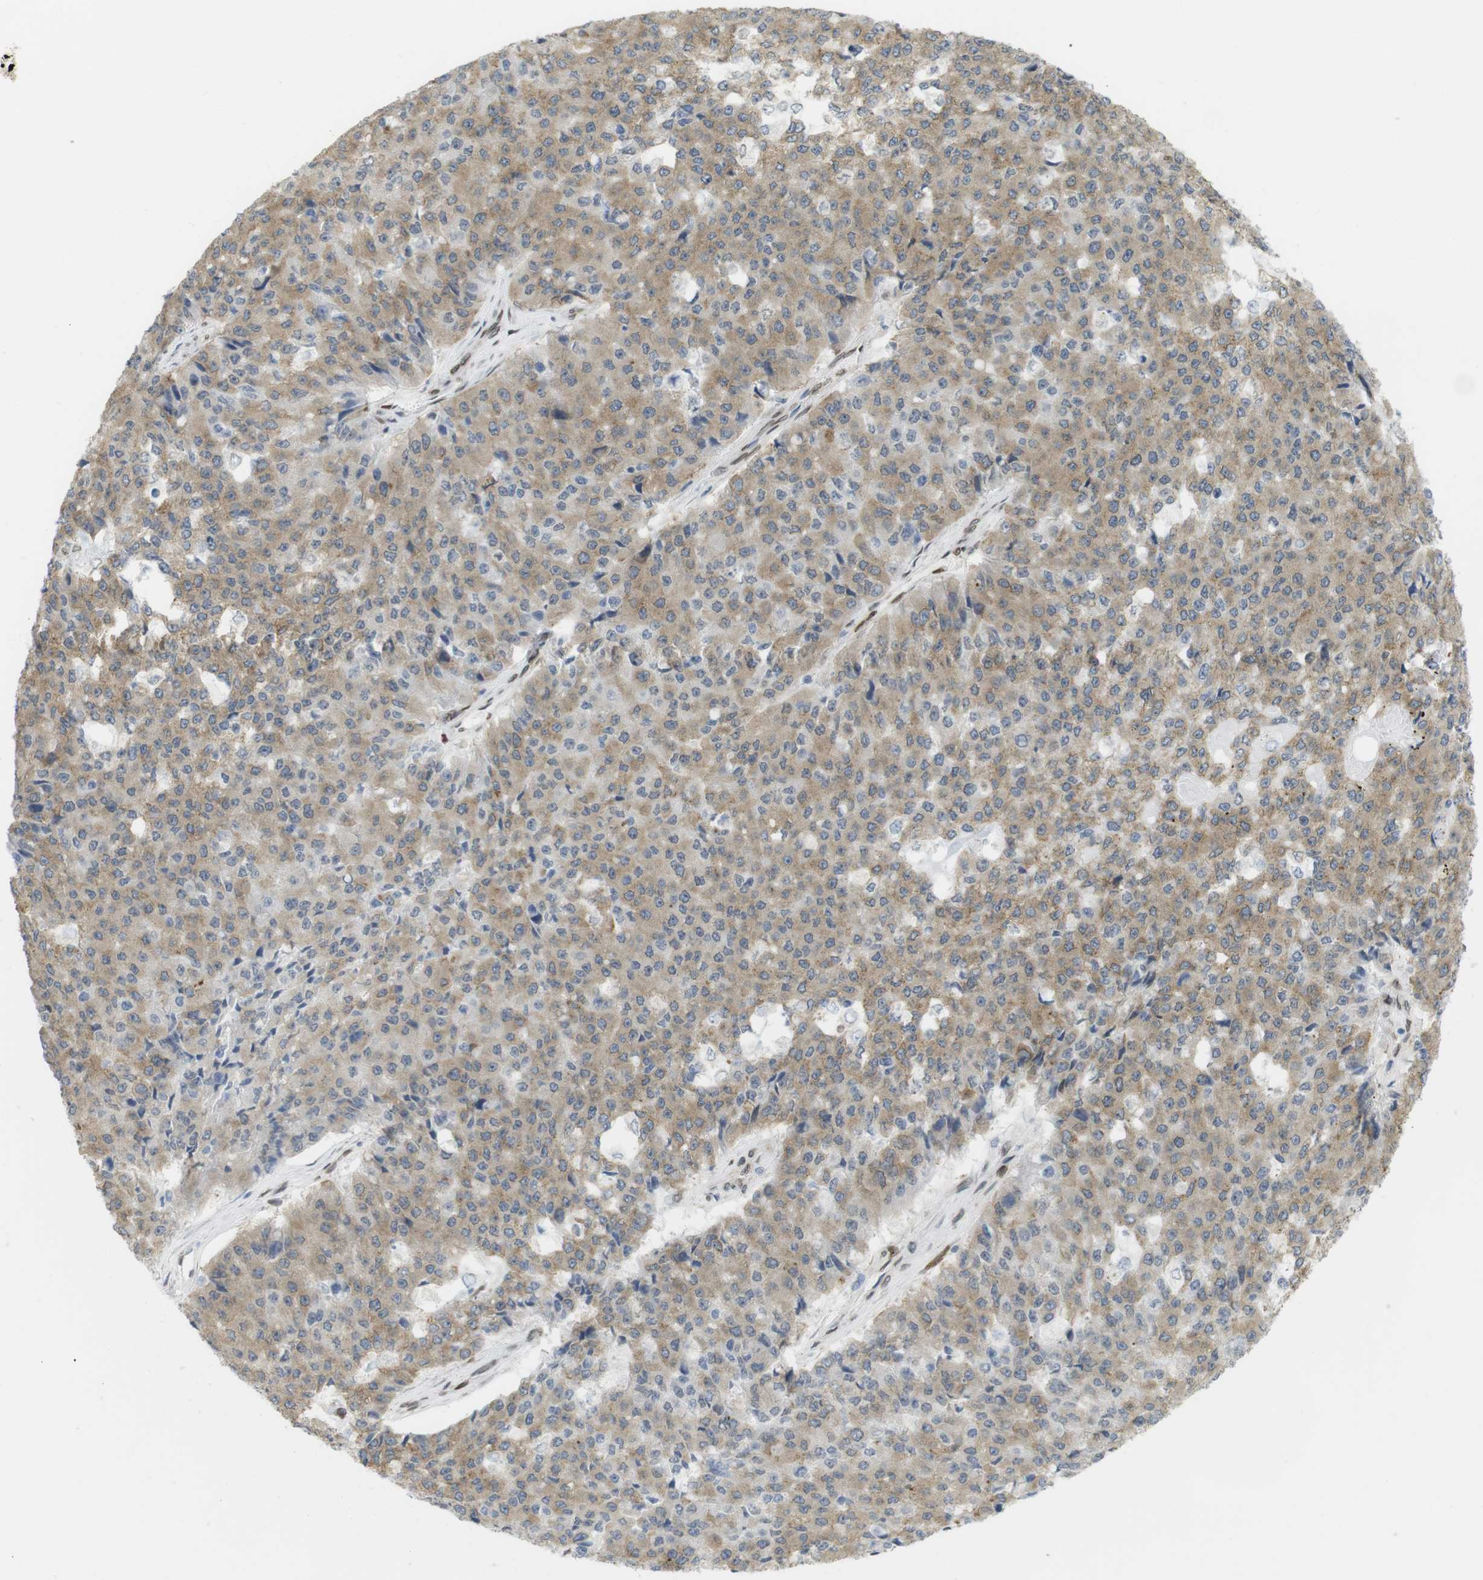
{"staining": {"intensity": "weak", "quantity": ">75%", "location": "cytoplasmic/membranous"}, "tissue": "pancreatic cancer", "cell_type": "Tumor cells", "image_type": "cancer", "snomed": [{"axis": "morphology", "description": "Adenocarcinoma, NOS"}, {"axis": "topography", "description": "Pancreas"}], "caption": "This is a photomicrograph of immunohistochemistry (IHC) staining of pancreatic cancer, which shows weak positivity in the cytoplasmic/membranous of tumor cells.", "gene": "ARL6IP6", "patient": {"sex": "male", "age": 50}}